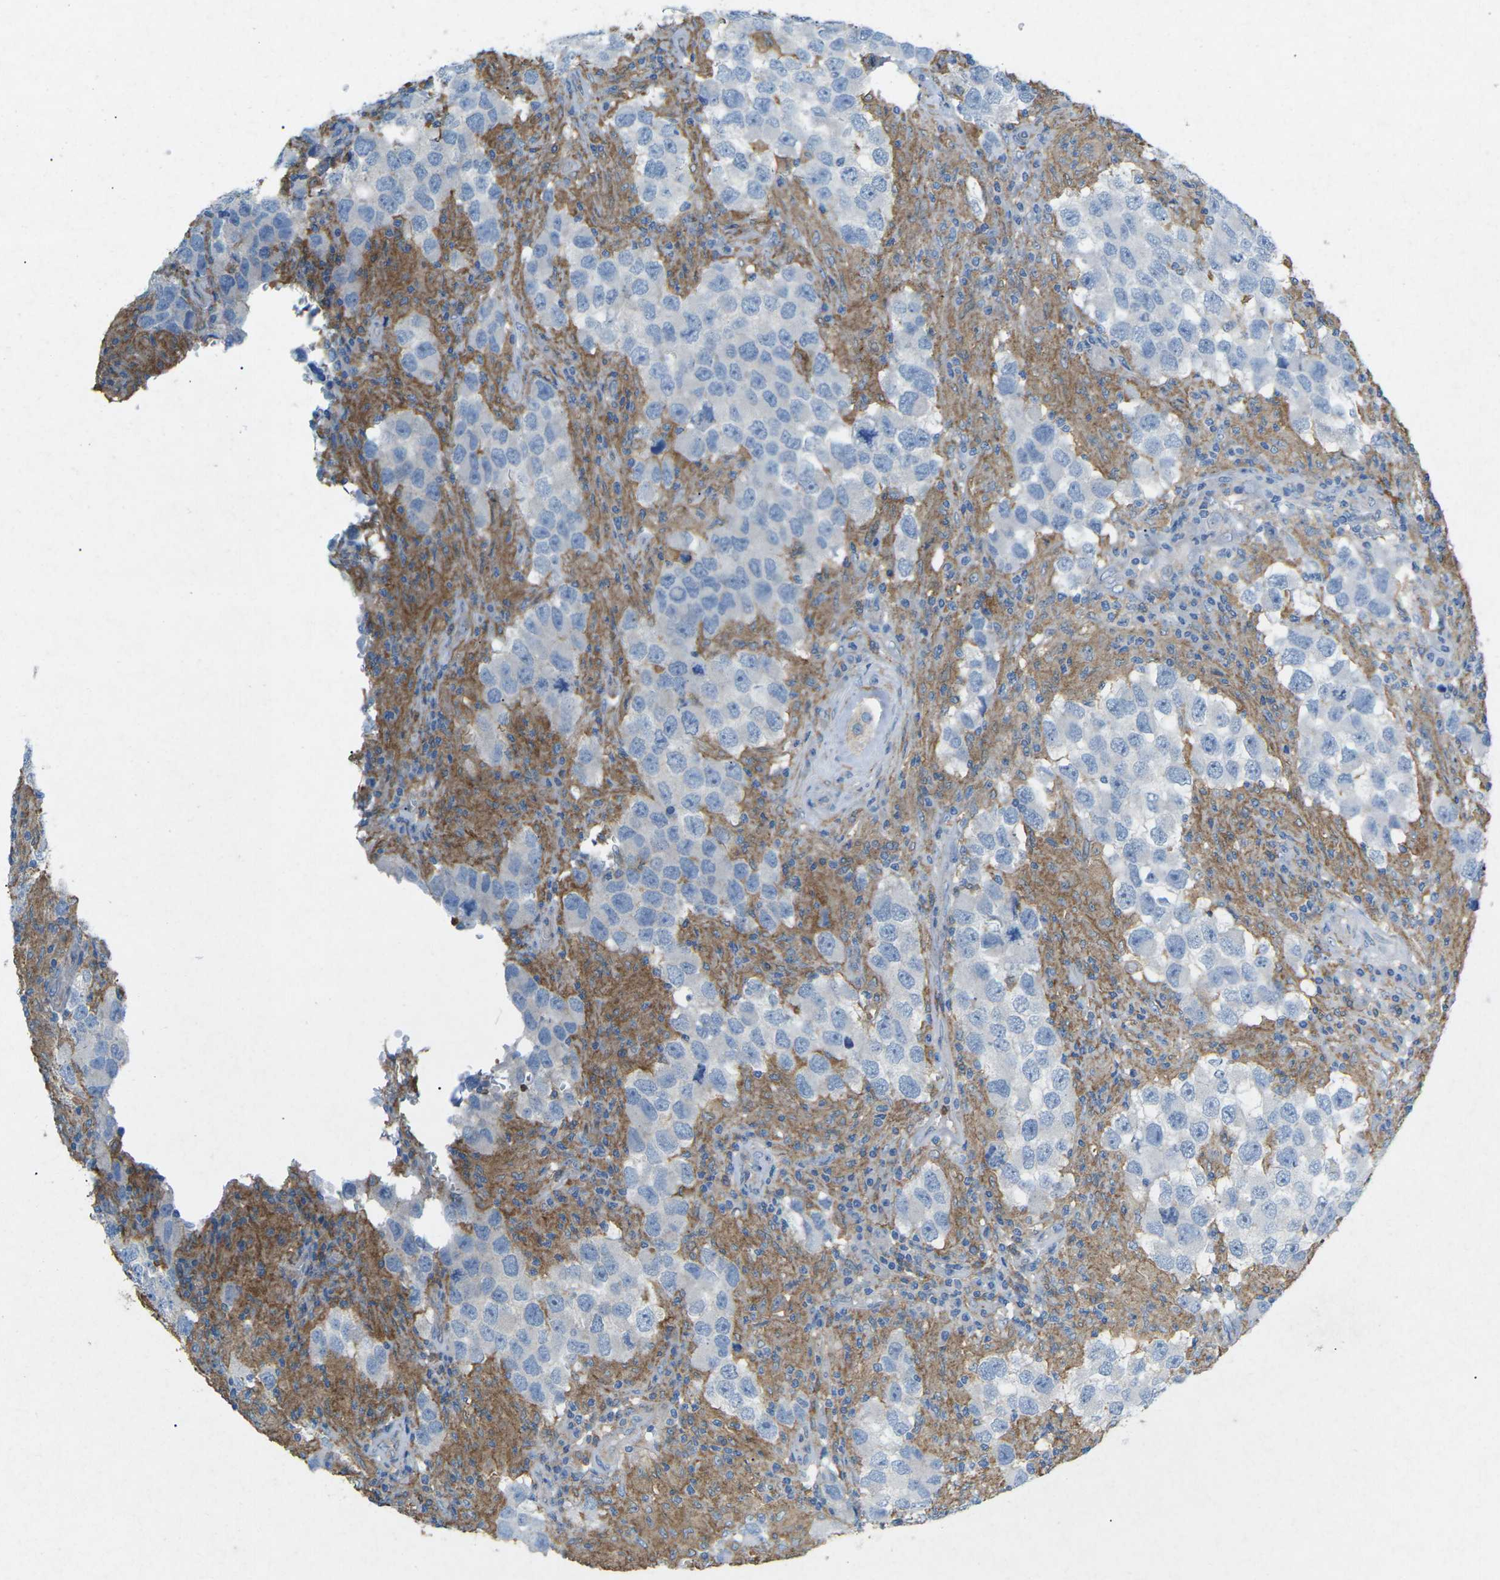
{"staining": {"intensity": "negative", "quantity": "none", "location": "none"}, "tissue": "testis cancer", "cell_type": "Tumor cells", "image_type": "cancer", "snomed": [{"axis": "morphology", "description": "Carcinoma, Embryonal, NOS"}, {"axis": "topography", "description": "Testis"}], "caption": "IHC micrograph of testis cancer (embryonal carcinoma) stained for a protein (brown), which demonstrates no expression in tumor cells.", "gene": "STK11", "patient": {"sex": "male", "age": 21}}